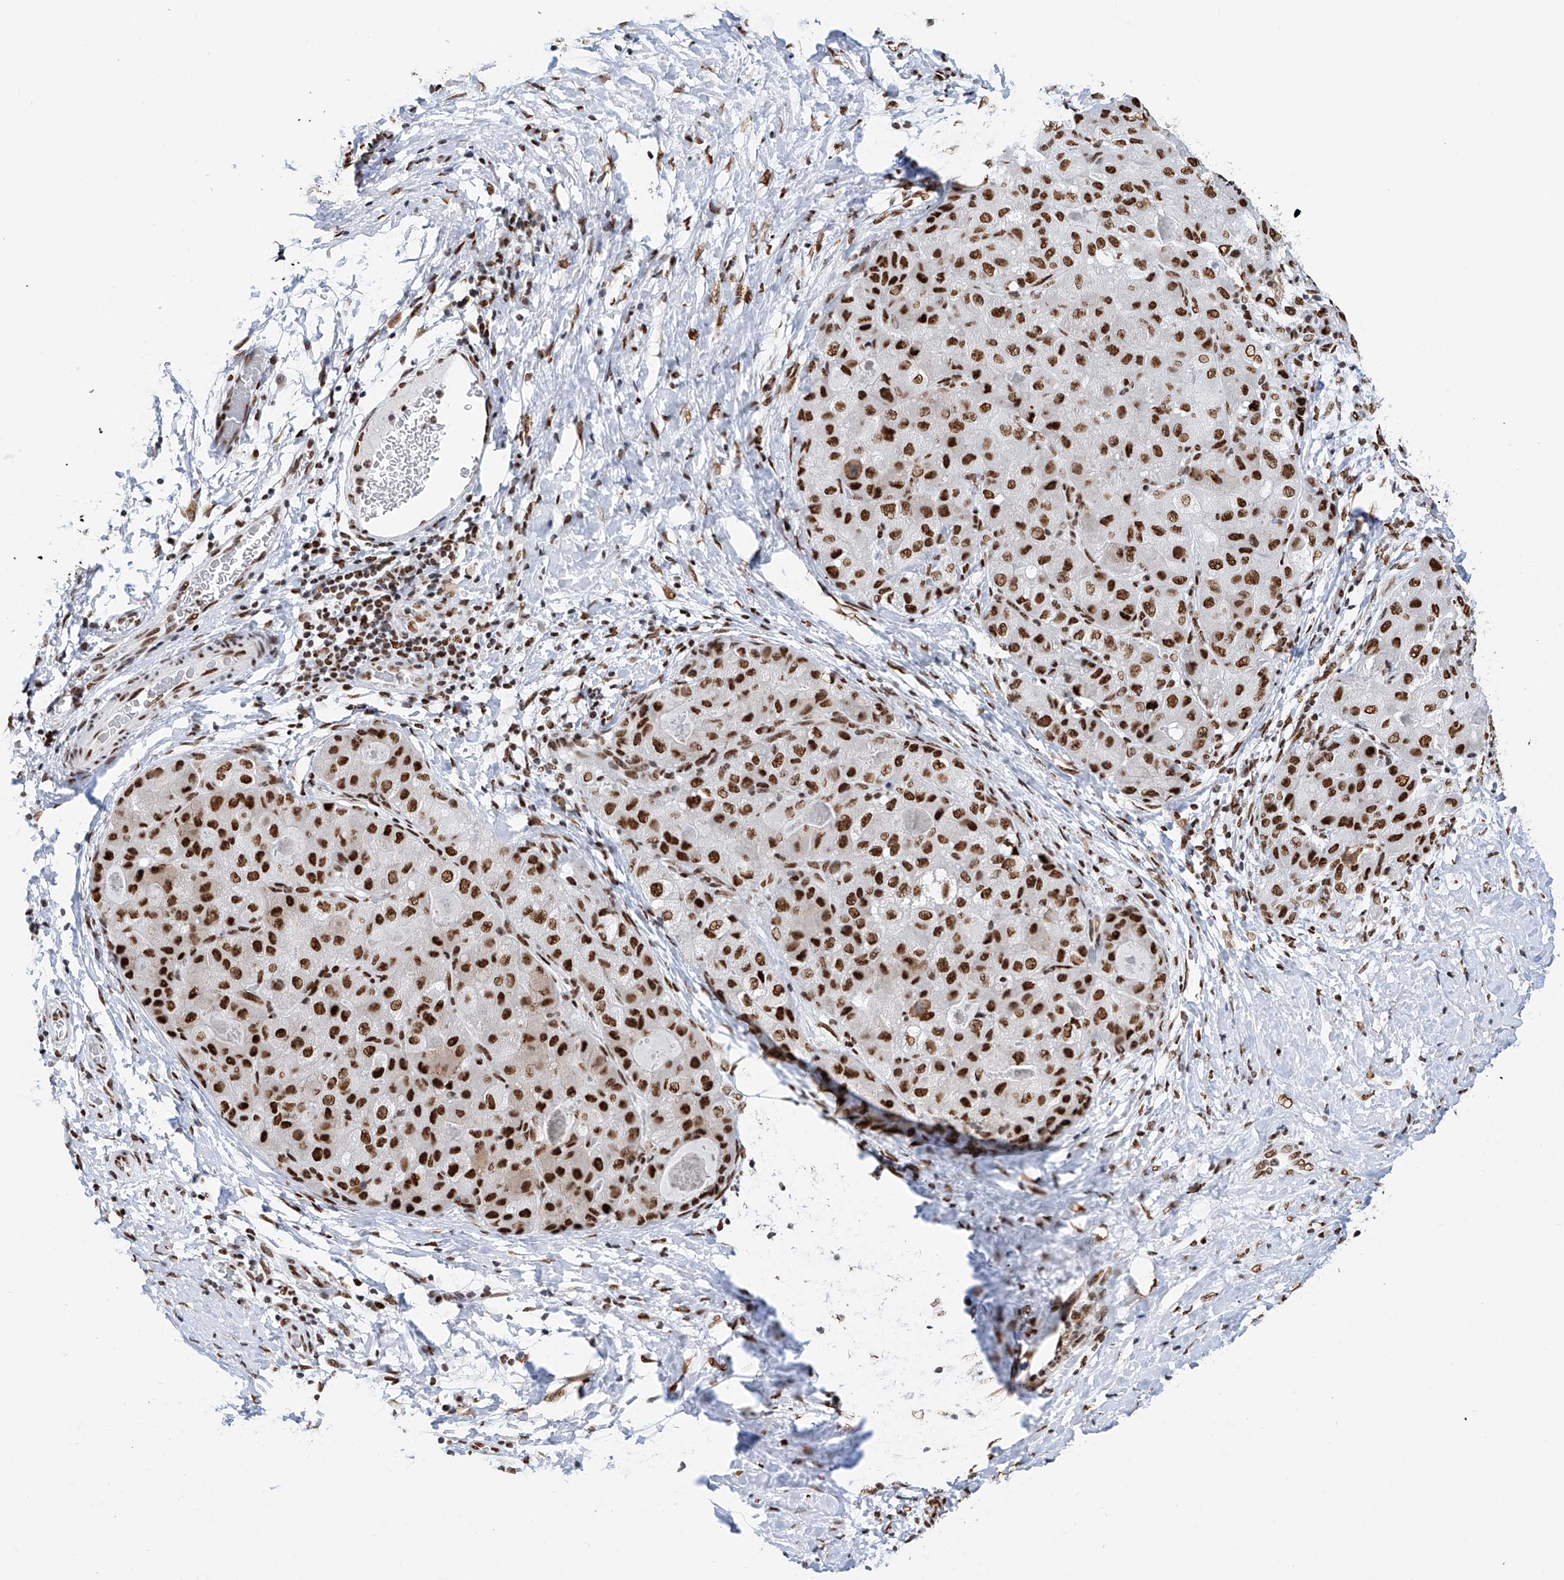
{"staining": {"intensity": "strong", "quantity": ">75%", "location": "nuclear"}, "tissue": "liver cancer", "cell_type": "Tumor cells", "image_type": "cancer", "snomed": [{"axis": "morphology", "description": "Carcinoma, Hepatocellular, NOS"}, {"axis": "topography", "description": "Liver"}], "caption": "This photomicrograph shows immunohistochemistry staining of human liver cancer, with high strong nuclear staining in approximately >75% of tumor cells.", "gene": "SRSF6", "patient": {"sex": "male", "age": 80}}